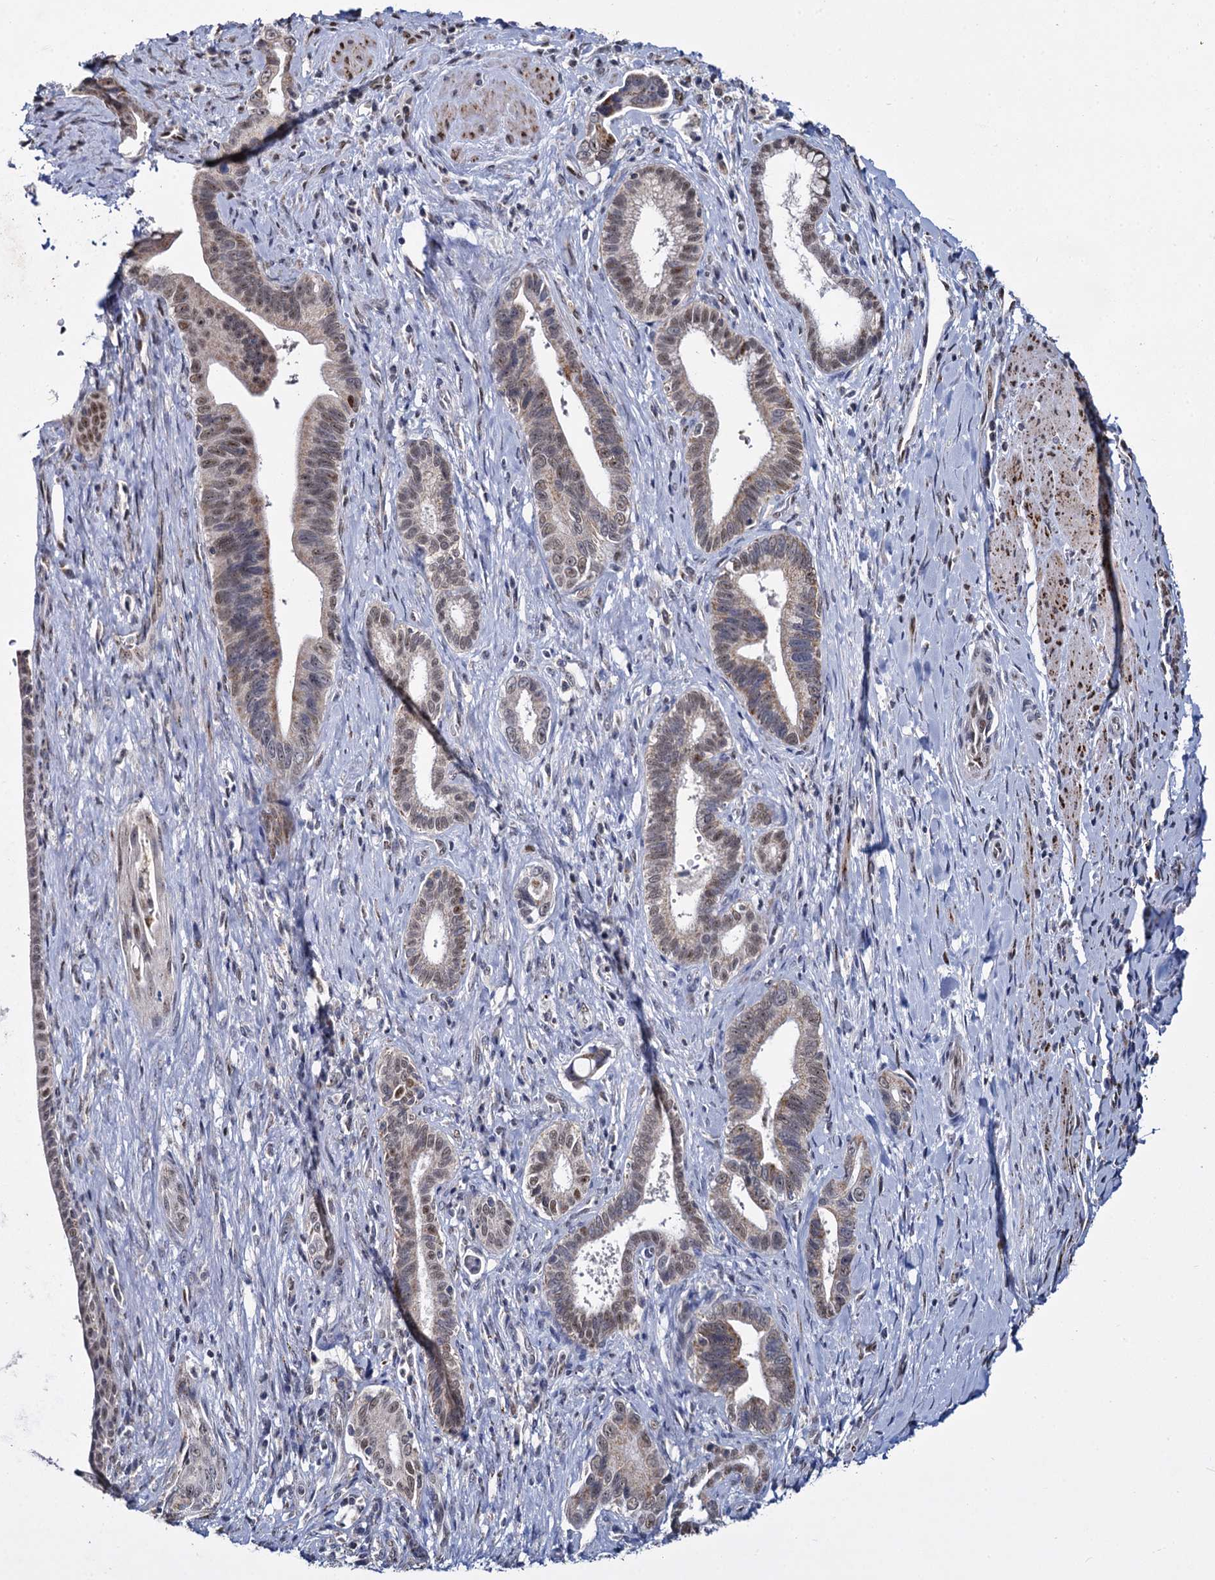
{"staining": {"intensity": "weak", "quantity": "25%-75%", "location": "cytoplasmic/membranous,nuclear"}, "tissue": "pancreatic cancer", "cell_type": "Tumor cells", "image_type": "cancer", "snomed": [{"axis": "morphology", "description": "Adenocarcinoma, NOS"}, {"axis": "topography", "description": "Pancreas"}], "caption": "A high-resolution photomicrograph shows immunohistochemistry staining of pancreatic cancer (adenocarcinoma), which reveals weak cytoplasmic/membranous and nuclear expression in approximately 25%-75% of tumor cells. Using DAB (brown) and hematoxylin (blue) stains, captured at high magnification using brightfield microscopy.", "gene": "RPUSD4", "patient": {"sex": "female", "age": 55}}